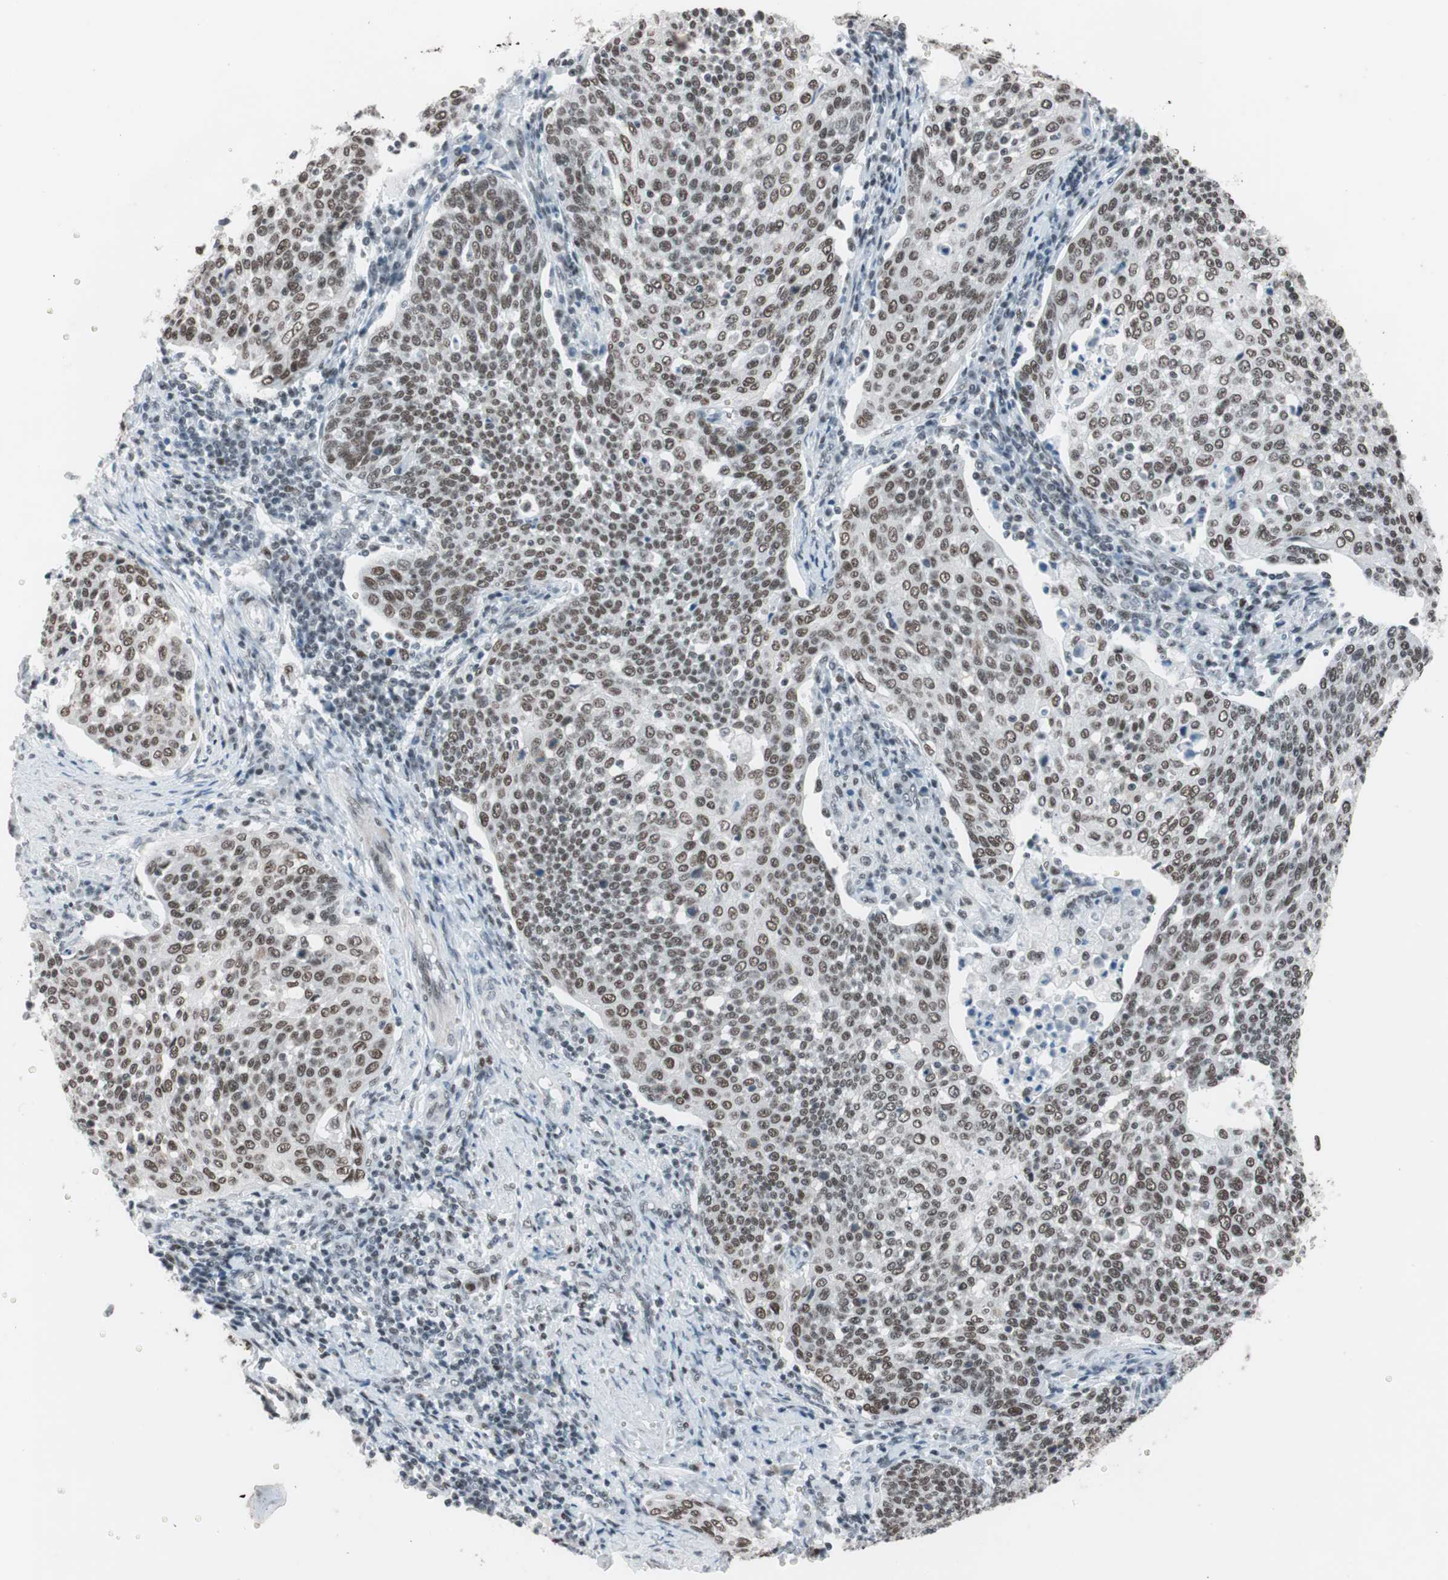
{"staining": {"intensity": "moderate", "quantity": ">75%", "location": "nuclear"}, "tissue": "cervical cancer", "cell_type": "Tumor cells", "image_type": "cancer", "snomed": [{"axis": "morphology", "description": "Squamous cell carcinoma, NOS"}, {"axis": "topography", "description": "Cervix"}], "caption": "Immunohistochemistry (IHC) histopathology image of human cervical cancer (squamous cell carcinoma) stained for a protein (brown), which reveals medium levels of moderate nuclear expression in approximately >75% of tumor cells.", "gene": "ARID1A", "patient": {"sex": "female", "age": 34}}